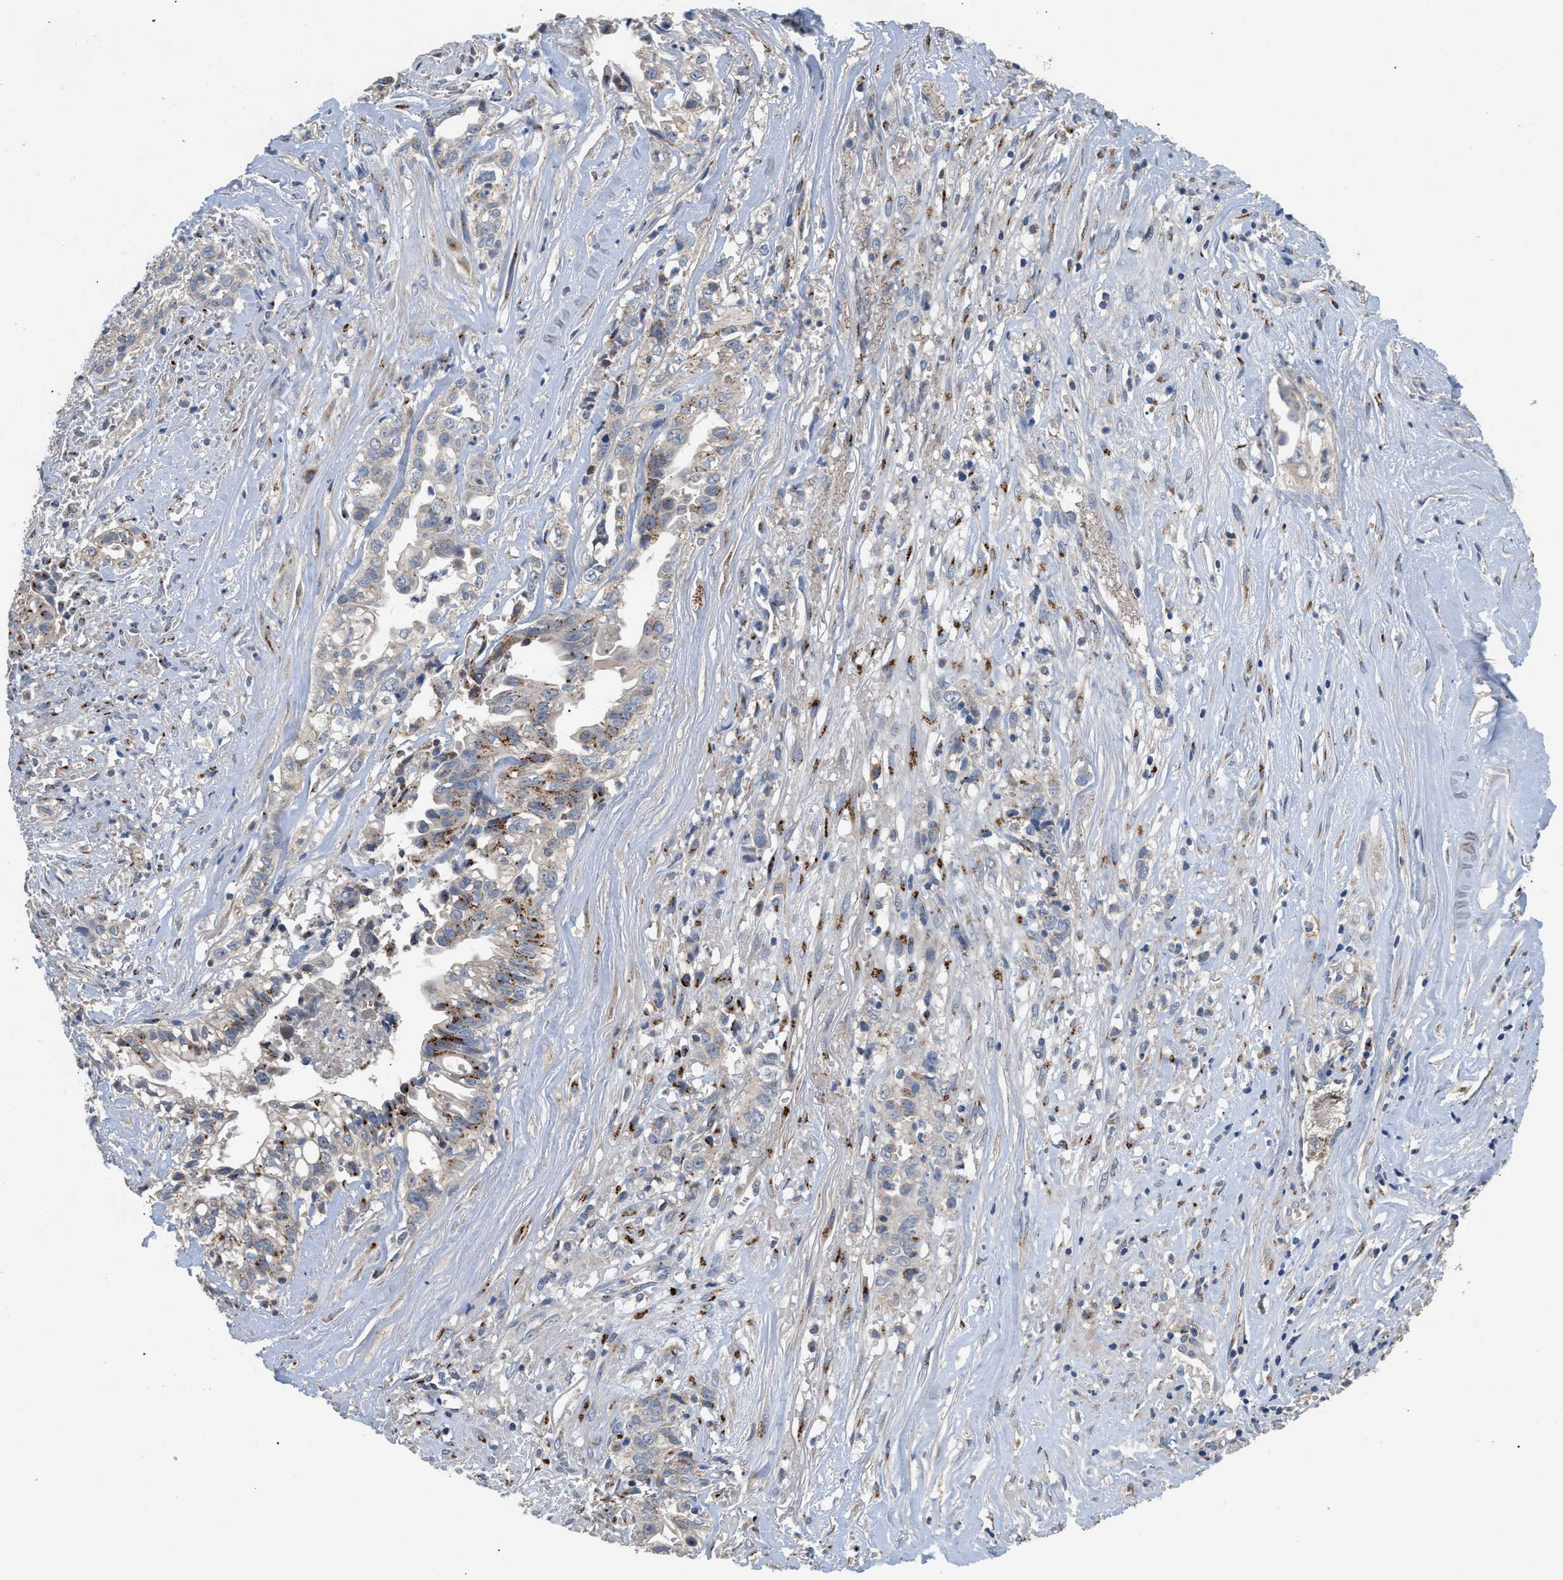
{"staining": {"intensity": "moderate", "quantity": "25%-75%", "location": "cytoplasmic/membranous"}, "tissue": "liver cancer", "cell_type": "Tumor cells", "image_type": "cancer", "snomed": [{"axis": "morphology", "description": "Cholangiocarcinoma"}, {"axis": "topography", "description": "Liver"}], "caption": "DAB immunohistochemical staining of cholangiocarcinoma (liver) displays moderate cytoplasmic/membranous protein positivity in approximately 25%-75% of tumor cells.", "gene": "SIK2", "patient": {"sex": "female", "age": 70}}